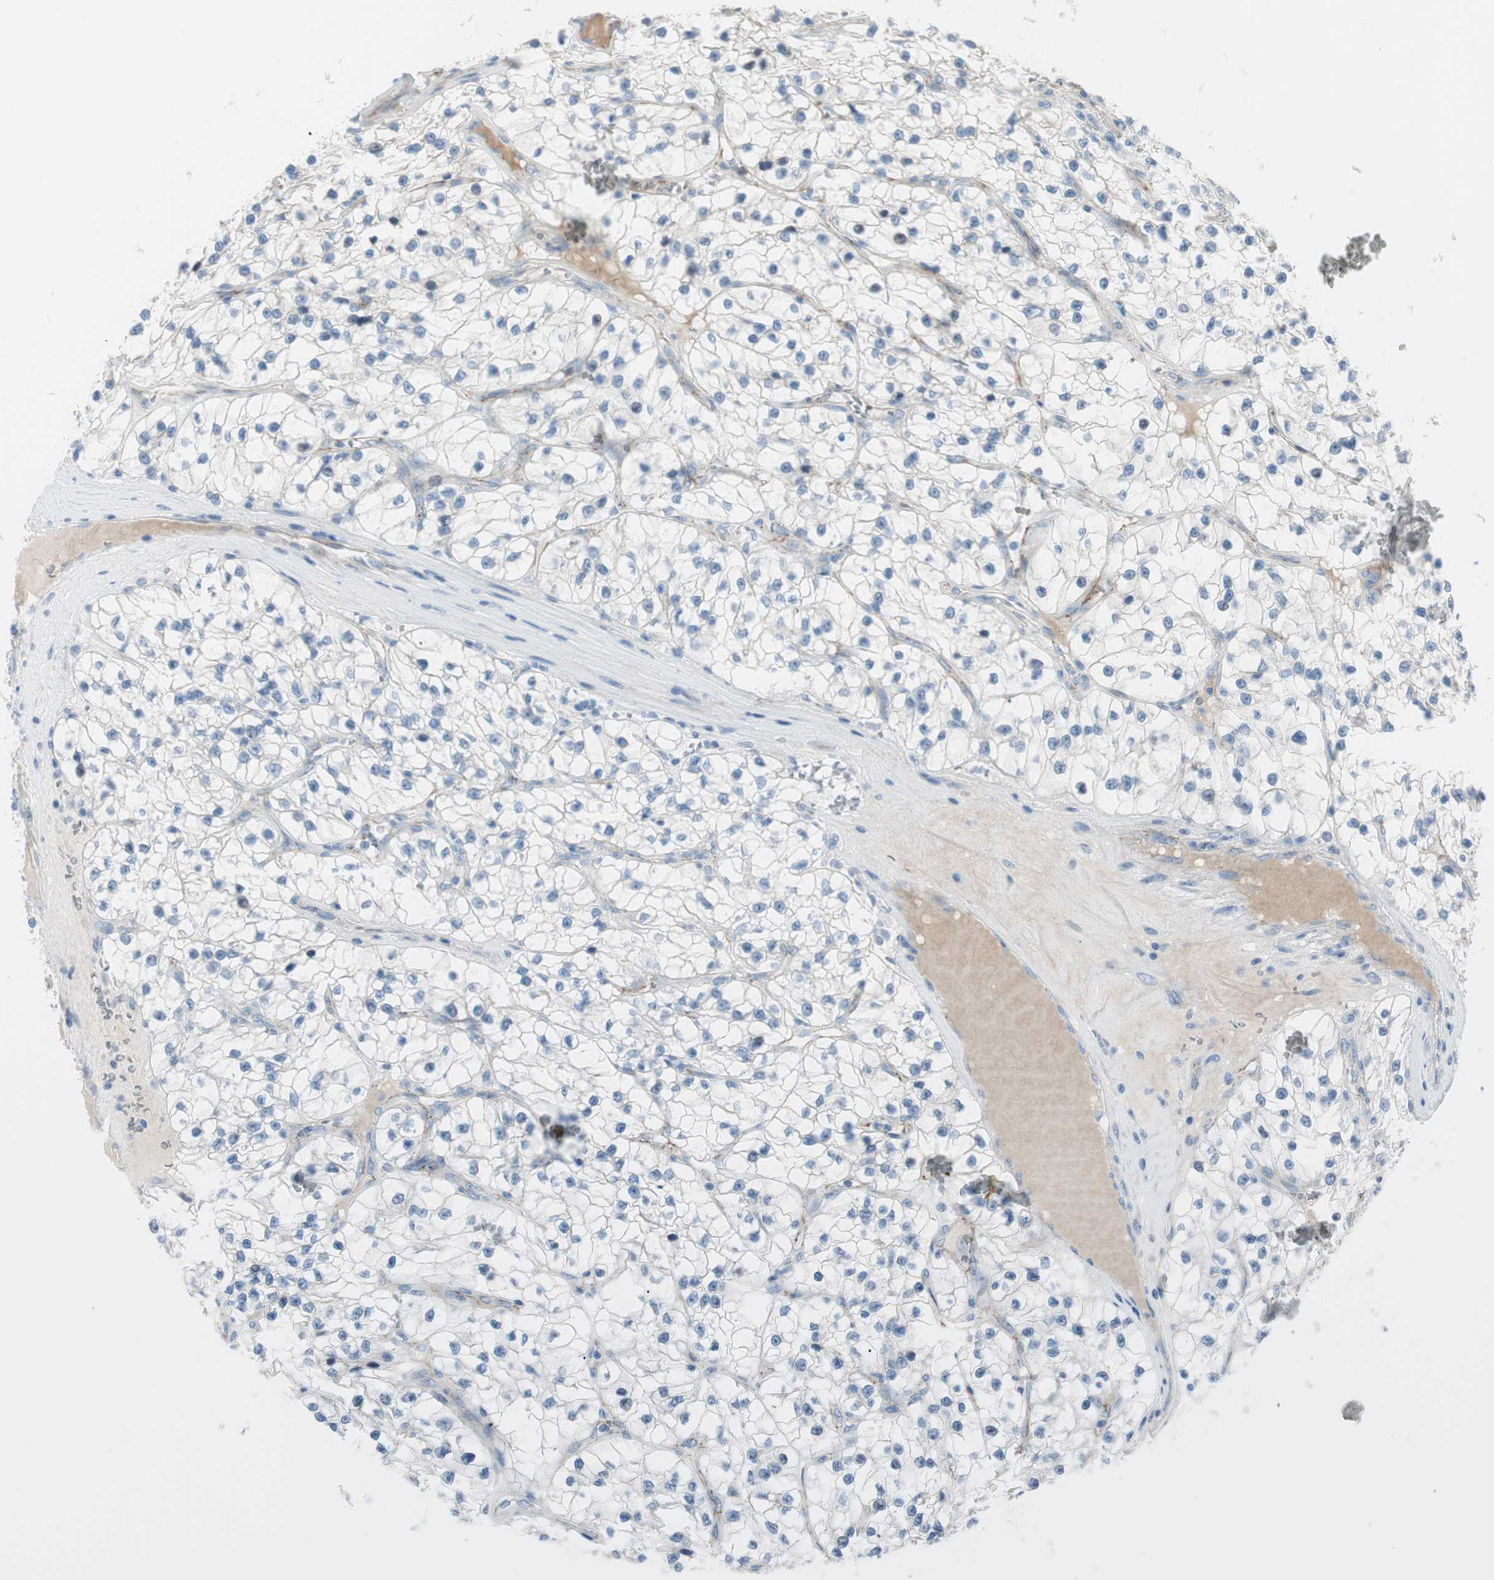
{"staining": {"intensity": "negative", "quantity": "none", "location": "none"}, "tissue": "renal cancer", "cell_type": "Tumor cells", "image_type": "cancer", "snomed": [{"axis": "morphology", "description": "Adenocarcinoma, NOS"}, {"axis": "topography", "description": "Kidney"}], "caption": "A photomicrograph of human renal cancer is negative for staining in tumor cells.", "gene": "TJP1", "patient": {"sex": "female", "age": 57}}